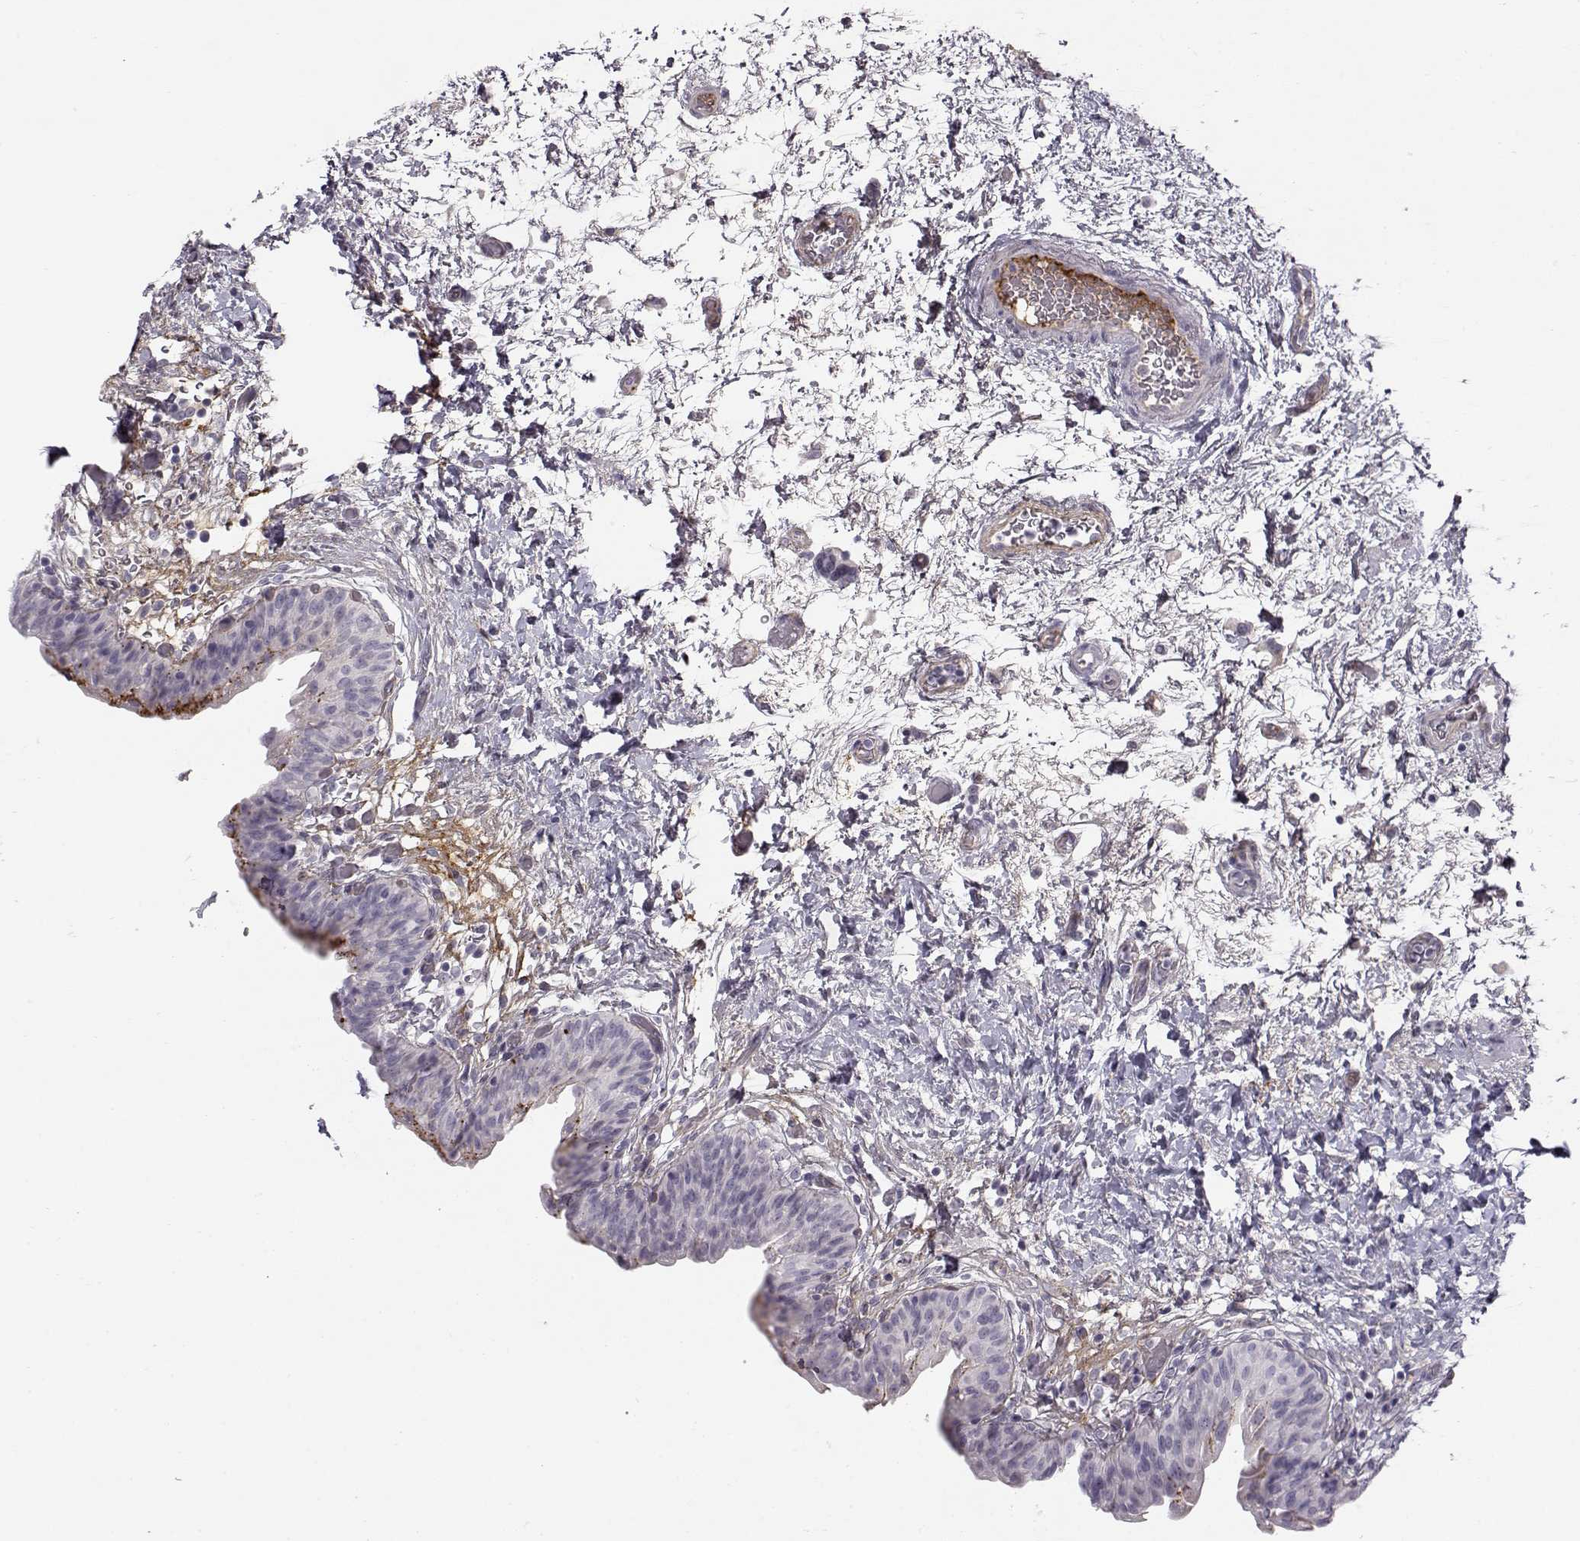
{"staining": {"intensity": "negative", "quantity": "none", "location": "none"}, "tissue": "urinary bladder", "cell_type": "Urothelial cells", "image_type": "normal", "snomed": [{"axis": "morphology", "description": "Normal tissue, NOS"}, {"axis": "topography", "description": "Urinary bladder"}], "caption": "Urothelial cells are negative for protein expression in benign human urinary bladder. Nuclei are stained in blue.", "gene": "PABPC1L2A", "patient": {"sex": "male", "age": 69}}